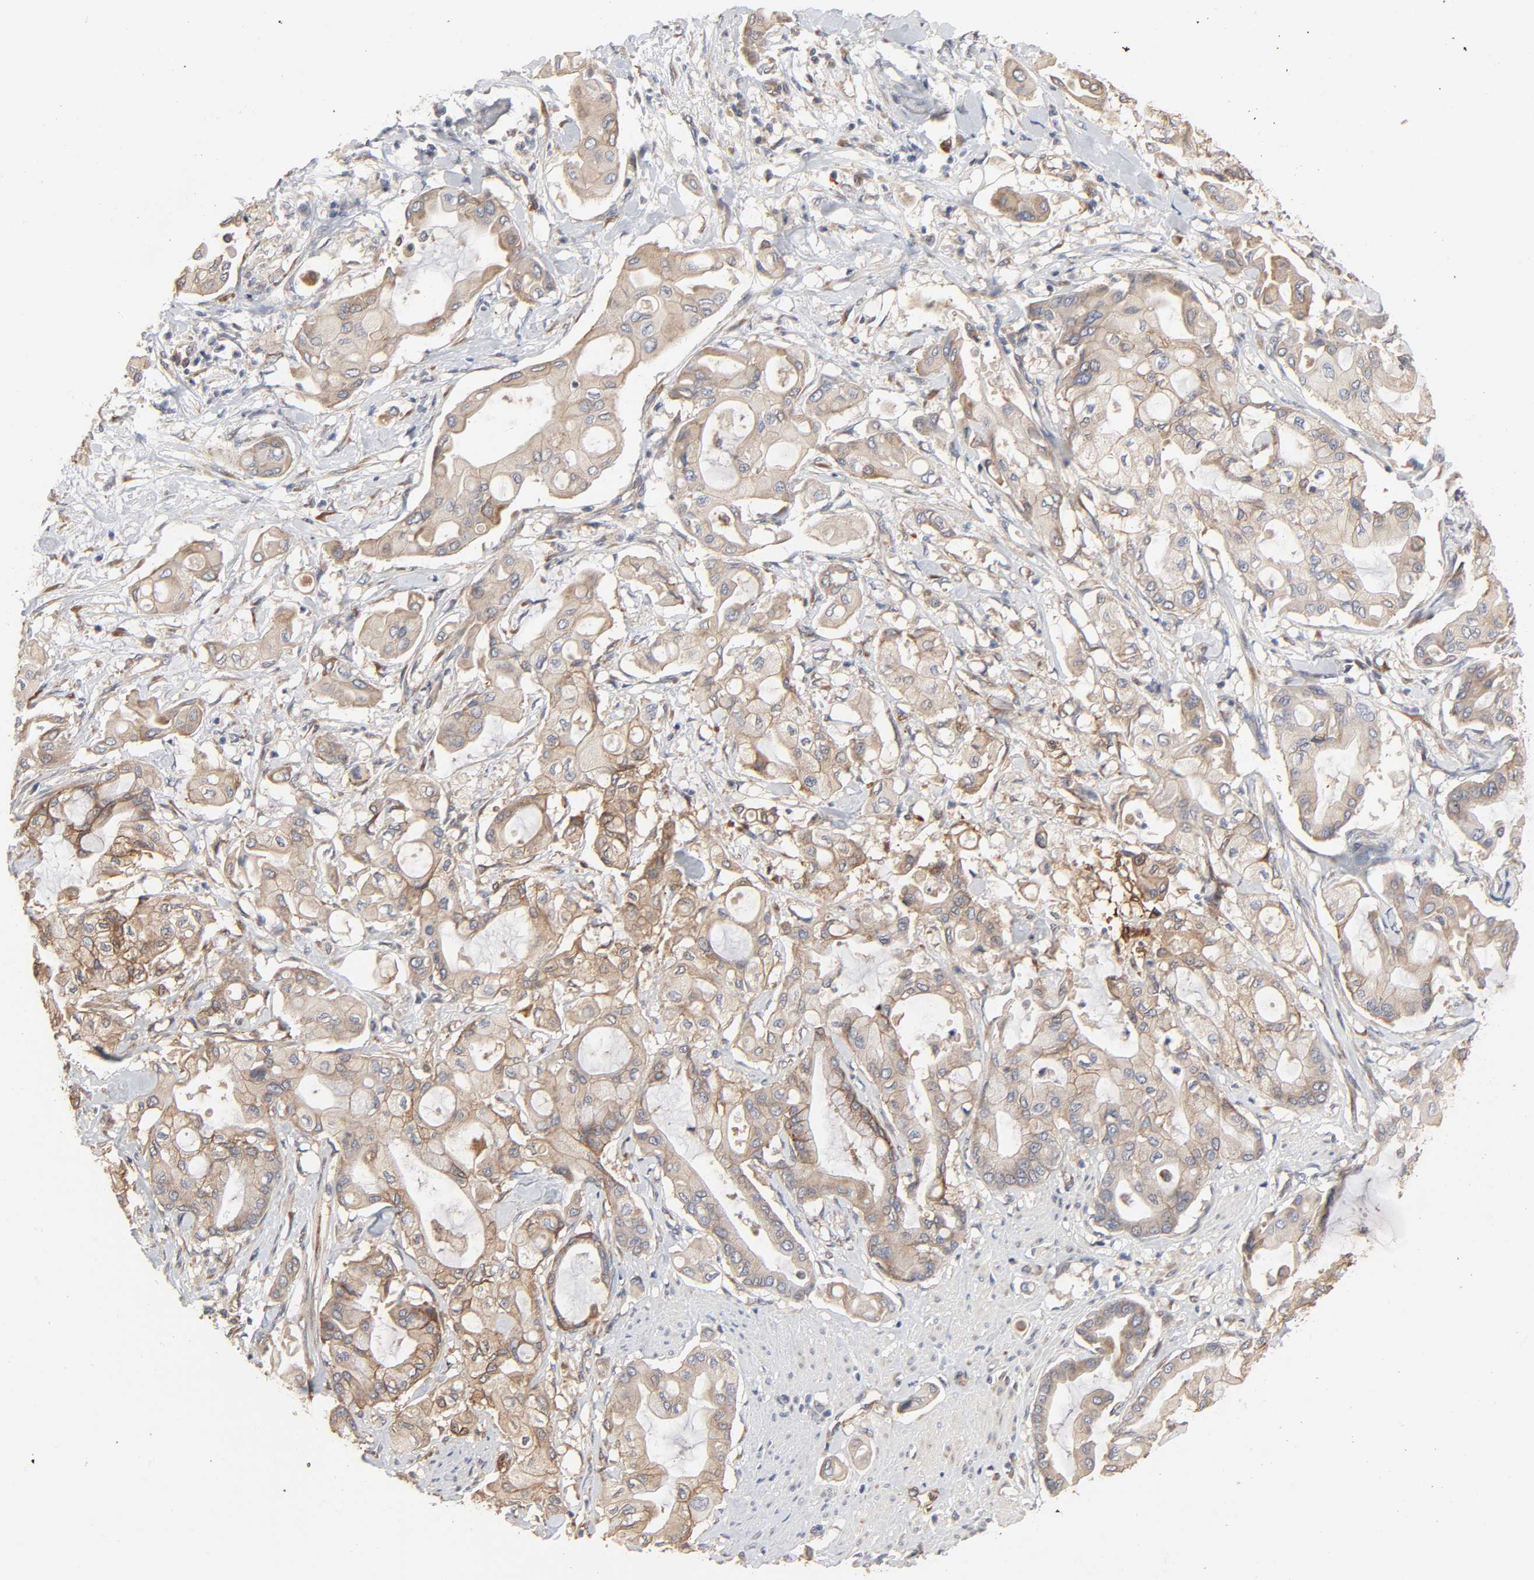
{"staining": {"intensity": "weak", "quantity": ">75%", "location": "cytoplasmic/membranous"}, "tissue": "pancreatic cancer", "cell_type": "Tumor cells", "image_type": "cancer", "snomed": [{"axis": "morphology", "description": "Adenocarcinoma, NOS"}, {"axis": "morphology", "description": "Adenocarcinoma, metastatic, NOS"}, {"axis": "topography", "description": "Lymph node"}, {"axis": "topography", "description": "Pancreas"}, {"axis": "topography", "description": "Duodenum"}], "caption": "This is an image of immunohistochemistry (IHC) staining of pancreatic cancer (metastatic adenocarcinoma), which shows weak positivity in the cytoplasmic/membranous of tumor cells.", "gene": "NDRG2", "patient": {"sex": "female", "age": 64}}